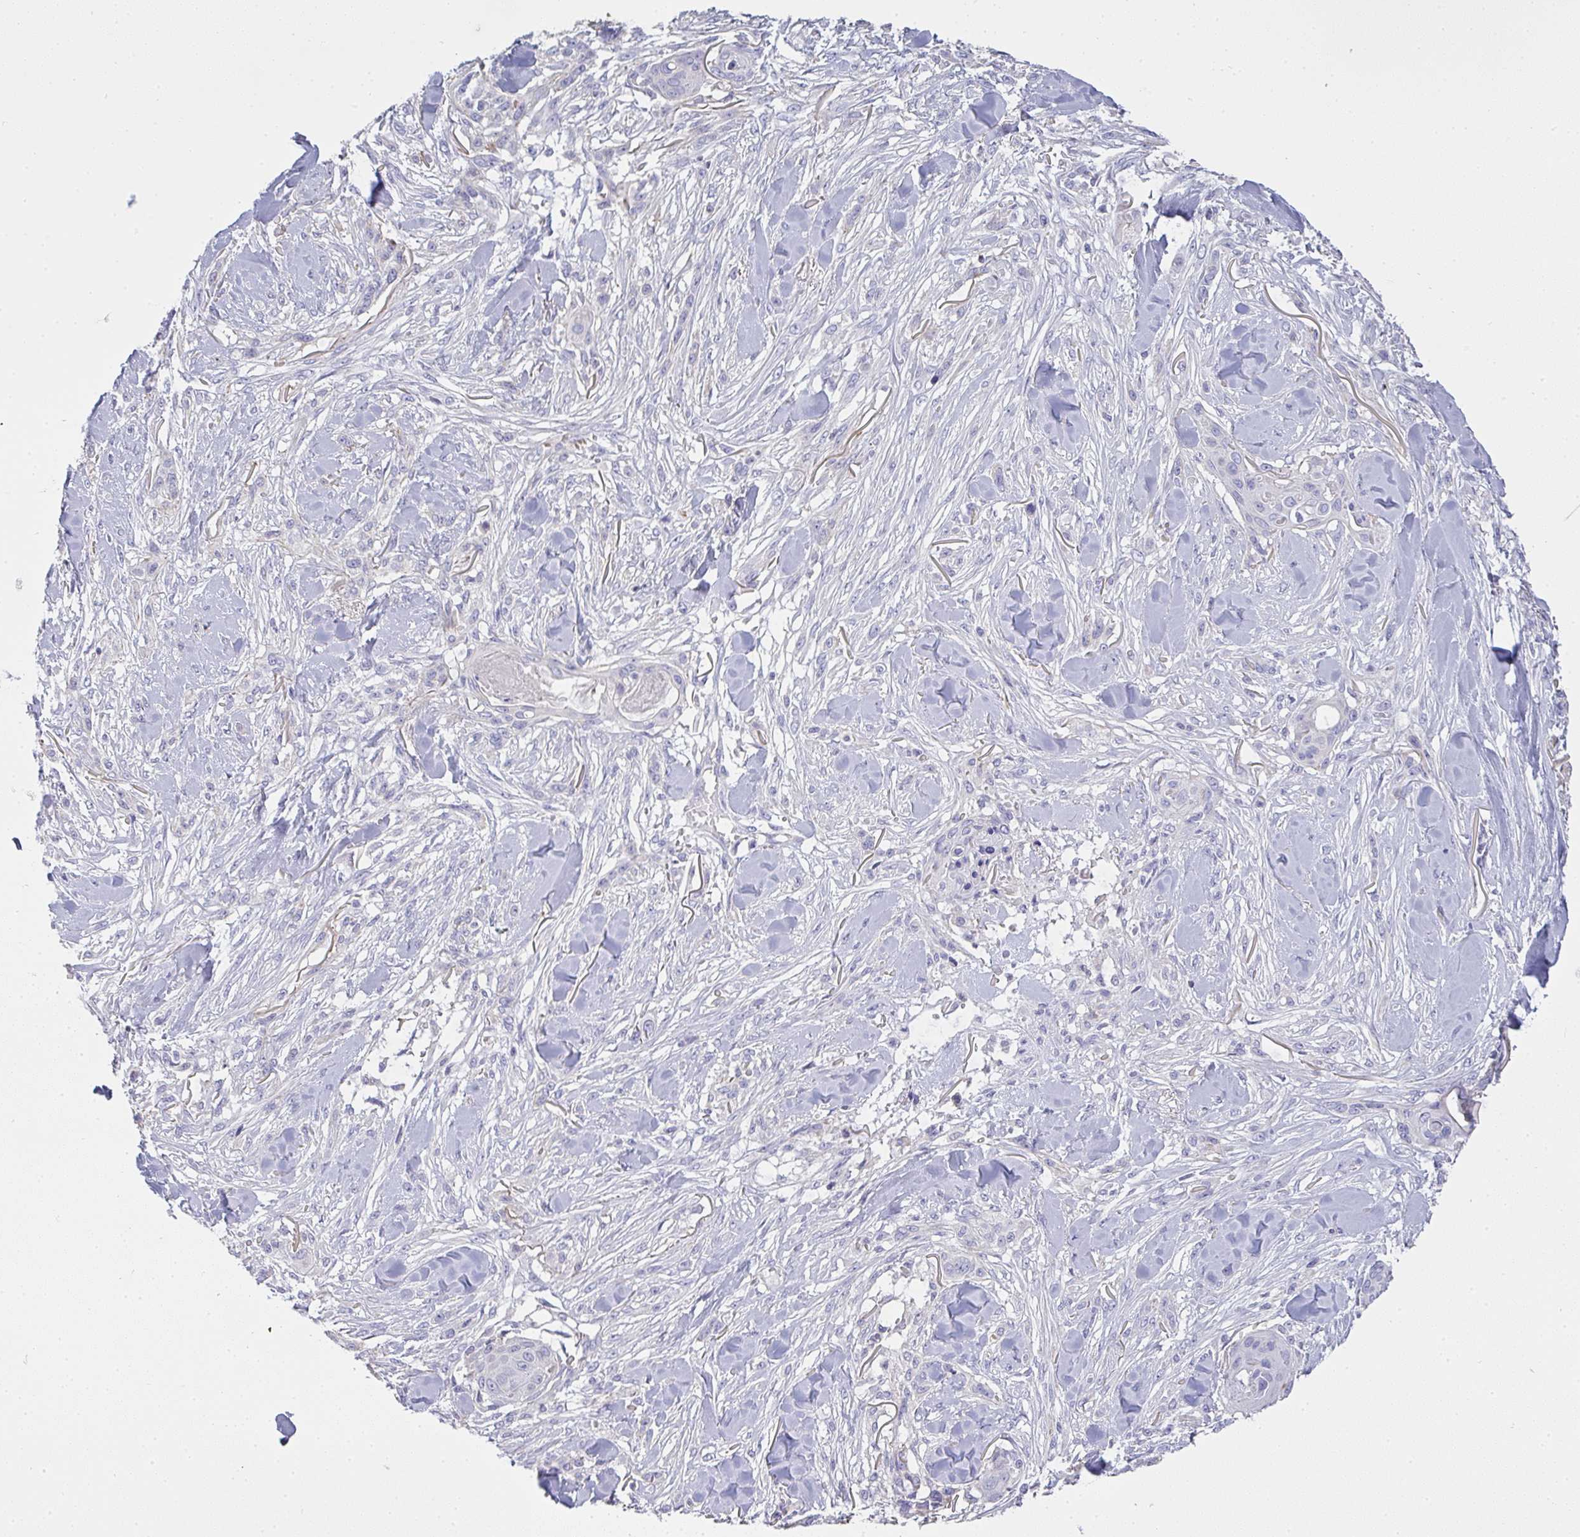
{"staining": {"intensity": "negative", "quantity": "none", "location": "none"}, "tissue": "skin cancer", "cell_type": "Tumor cells", "image_type": "cancer", "snomed": [{"axis": "morphology", "description": "Squamous cell carcinoma, NOS"}, {"axis": "topography", "description": "Skin"}], "caption": "Tumor cells show no significant staining in skin squamous cell carcinoma.", "gene": "GSDMB", "patient": {"sex": "female", "age": 59}}